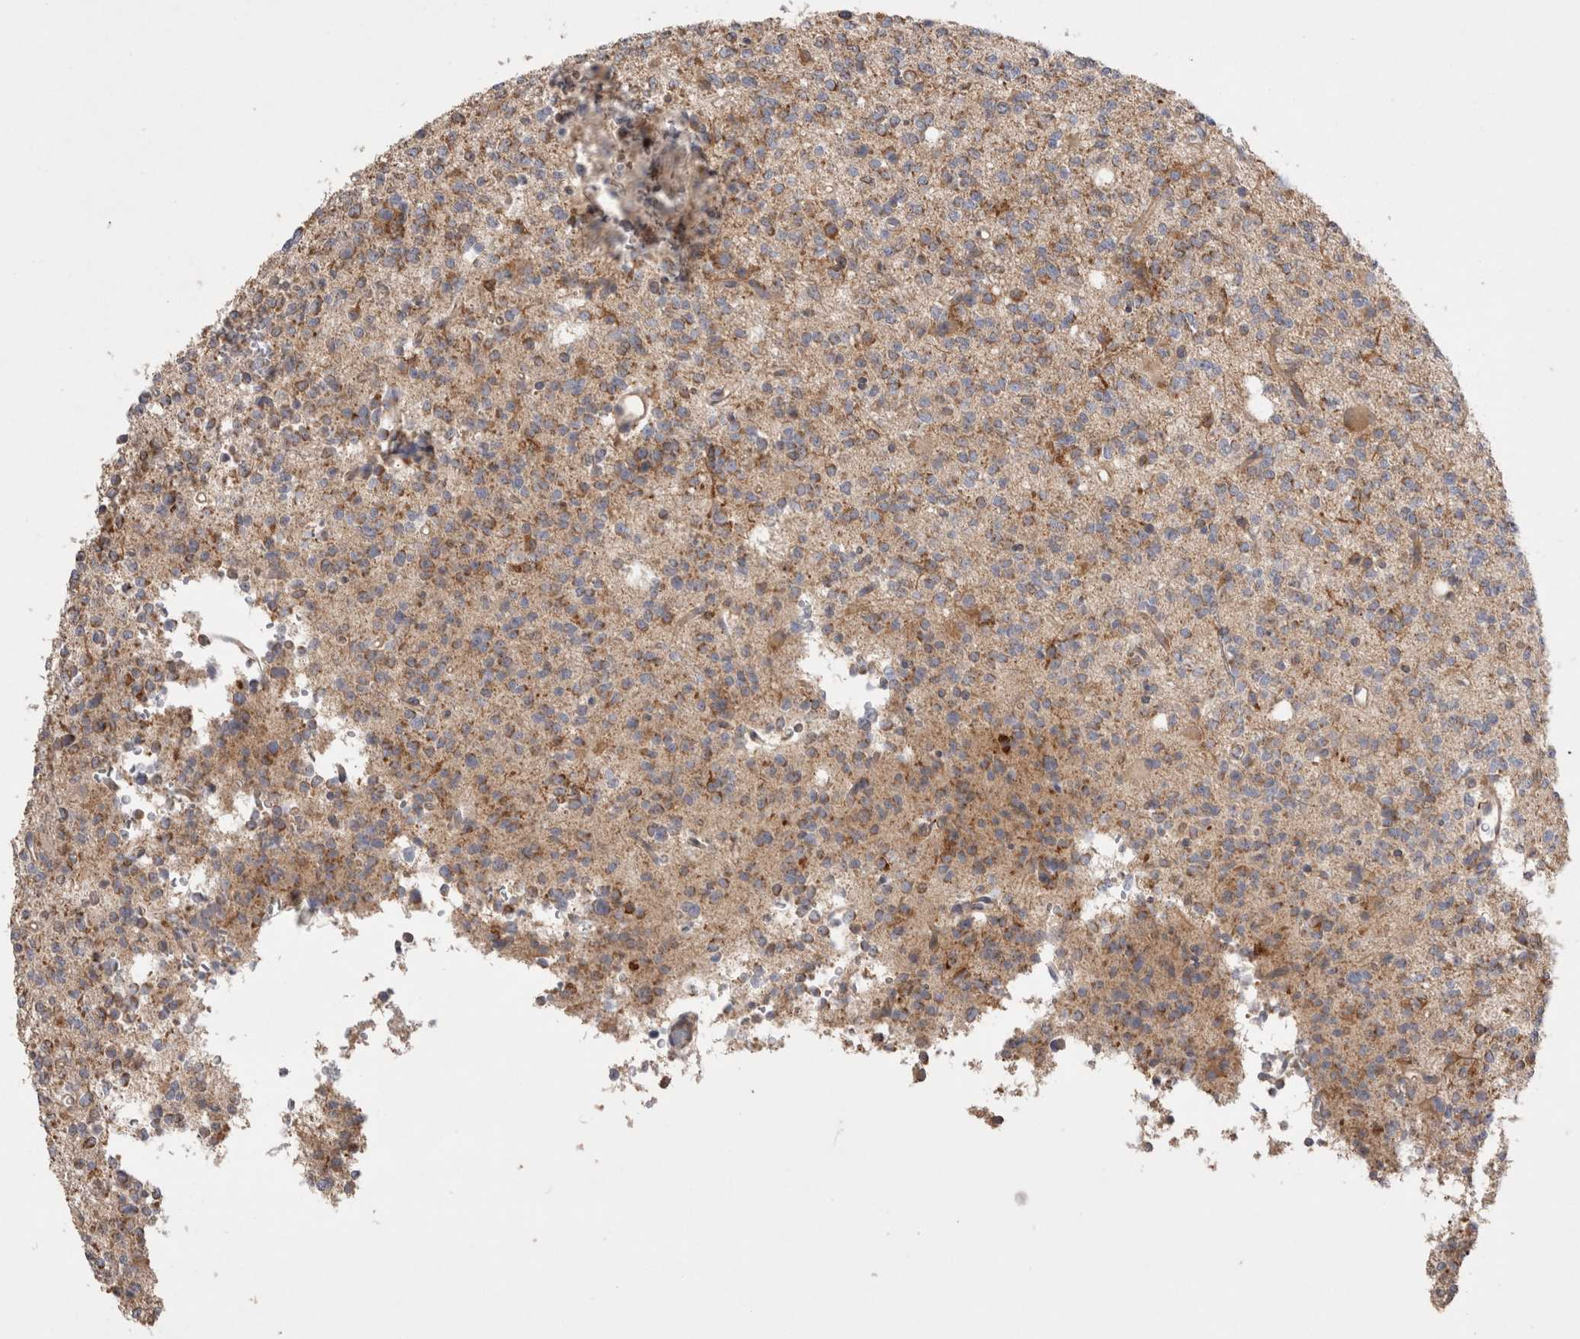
{"staining": {"intensity": "weak", "quantity": ">75%", "location": "cytoplasmic/membranous"}, "tissue": "glioma", "cell_type": "Tumor cells", "image_type": "cancer", "snomed": [{"axis": "morphology", "description": "Glioma, malignant, High grade"}, {"axis": "topography", "description": "Brain"}], "caption": "About >75% of tumor cells in glioma demonstrate weak cytoplasmic/membranous protein positivity as visualized by brown immunohistochemical staining.", "gene": "TBC1D16", "patient": {"sex": "female", "age": 62}}